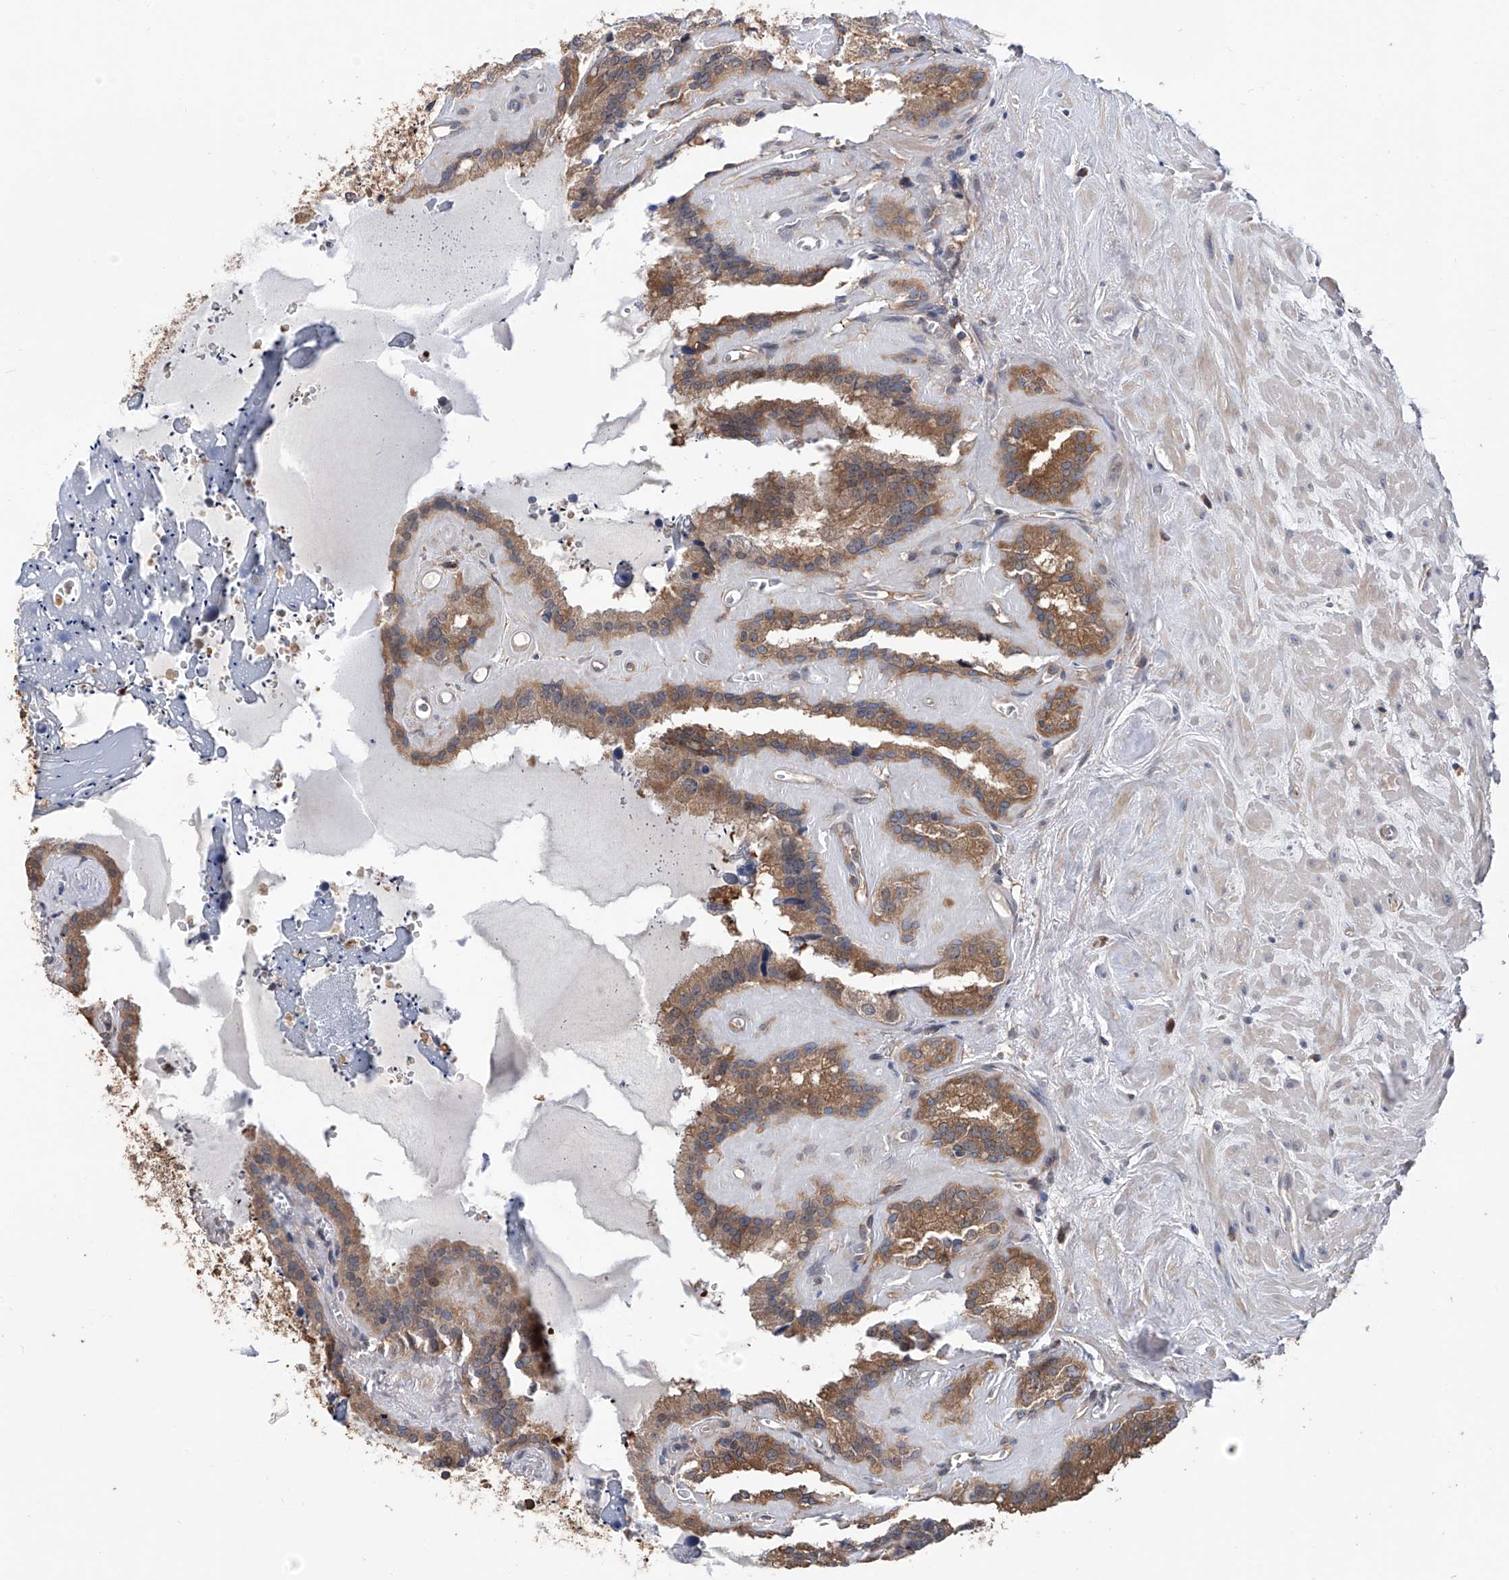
{"staining": {"intensity": "moderate", "quantity": ">75%", "location": "cytoplasmic/membranous"}, "tissue": "seminal vesicle", "cell_type": "Glandular cells", "image_type": "normal", "snomed": [{"axis": "morphology", "description": "Normal tissue, NOS"}, {"axis": "topography", "description": "Prostate"}, {"axis": "topography", "description": "Seminal veicle"}], "caption": "Immunohistochemistry micrograph of normal seminal vesicle stained for a protein (brown), which exhibits medium levels of moderate cytoplasmic/membranous expression in approximately >75% of glandular cells.", "gene": "NUDT17", "patient": {"sex": "male", "age": 59}}